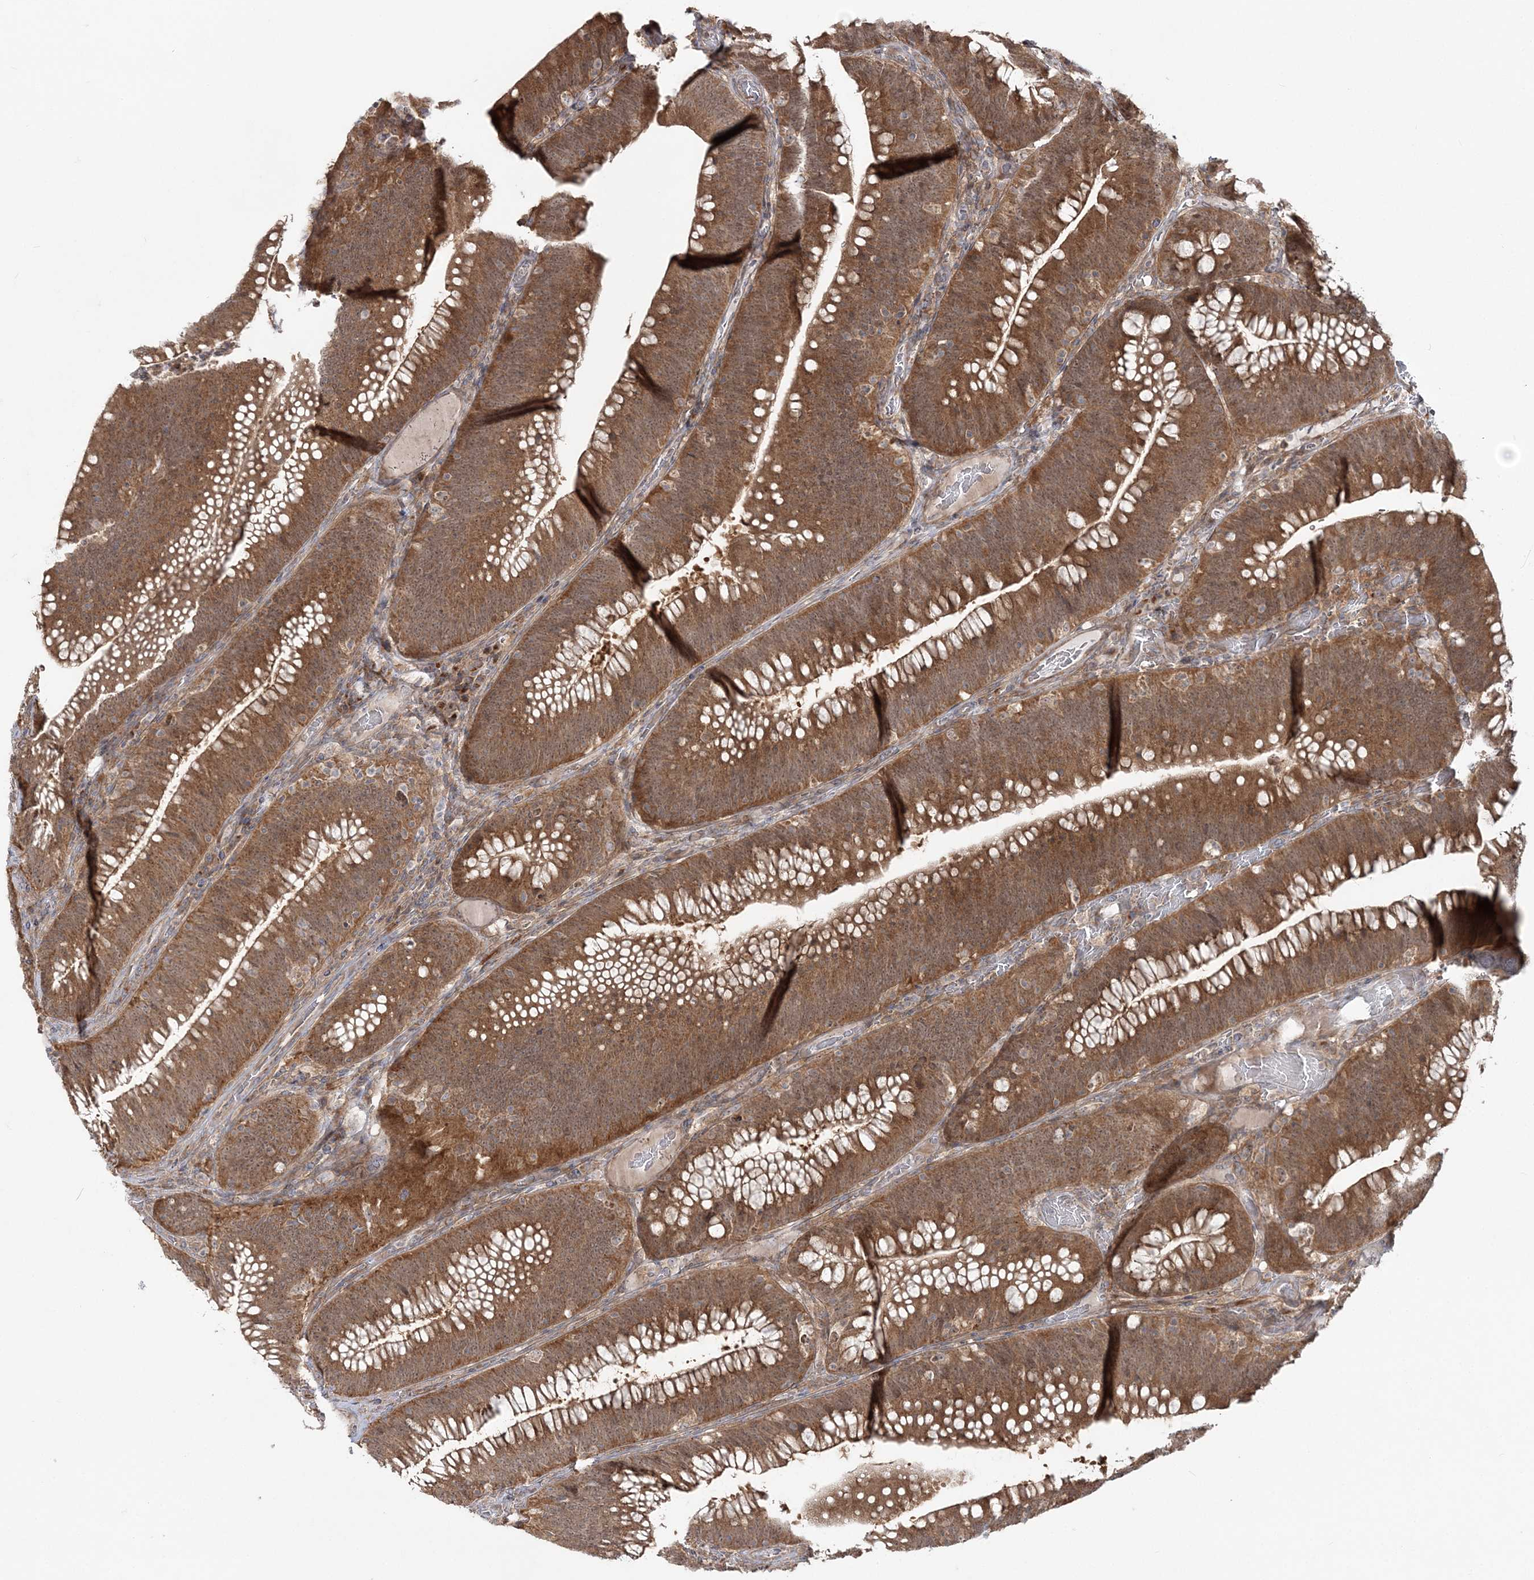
{"staining": {"intensity": "moderate", "quantity": ">75%", "location": "cytoplasmic/membranous"}, "tissue": "colorectal cancer", "cell_type": "Tumor cells", "image_type": "cancer", "snomed": [{"axis": "morphology", "description": "Normal tissue, NOS"}, {"axis": "topography", "description": "Colon"}], "caption": "Immunohistochemical staining of colorectal cancer shows moderate cytoplasmic/membranous protein positivity in approximately >75% of tumor cells.", "gene": "MOCS2", "patient": {"sex": "female", "age": 82}}